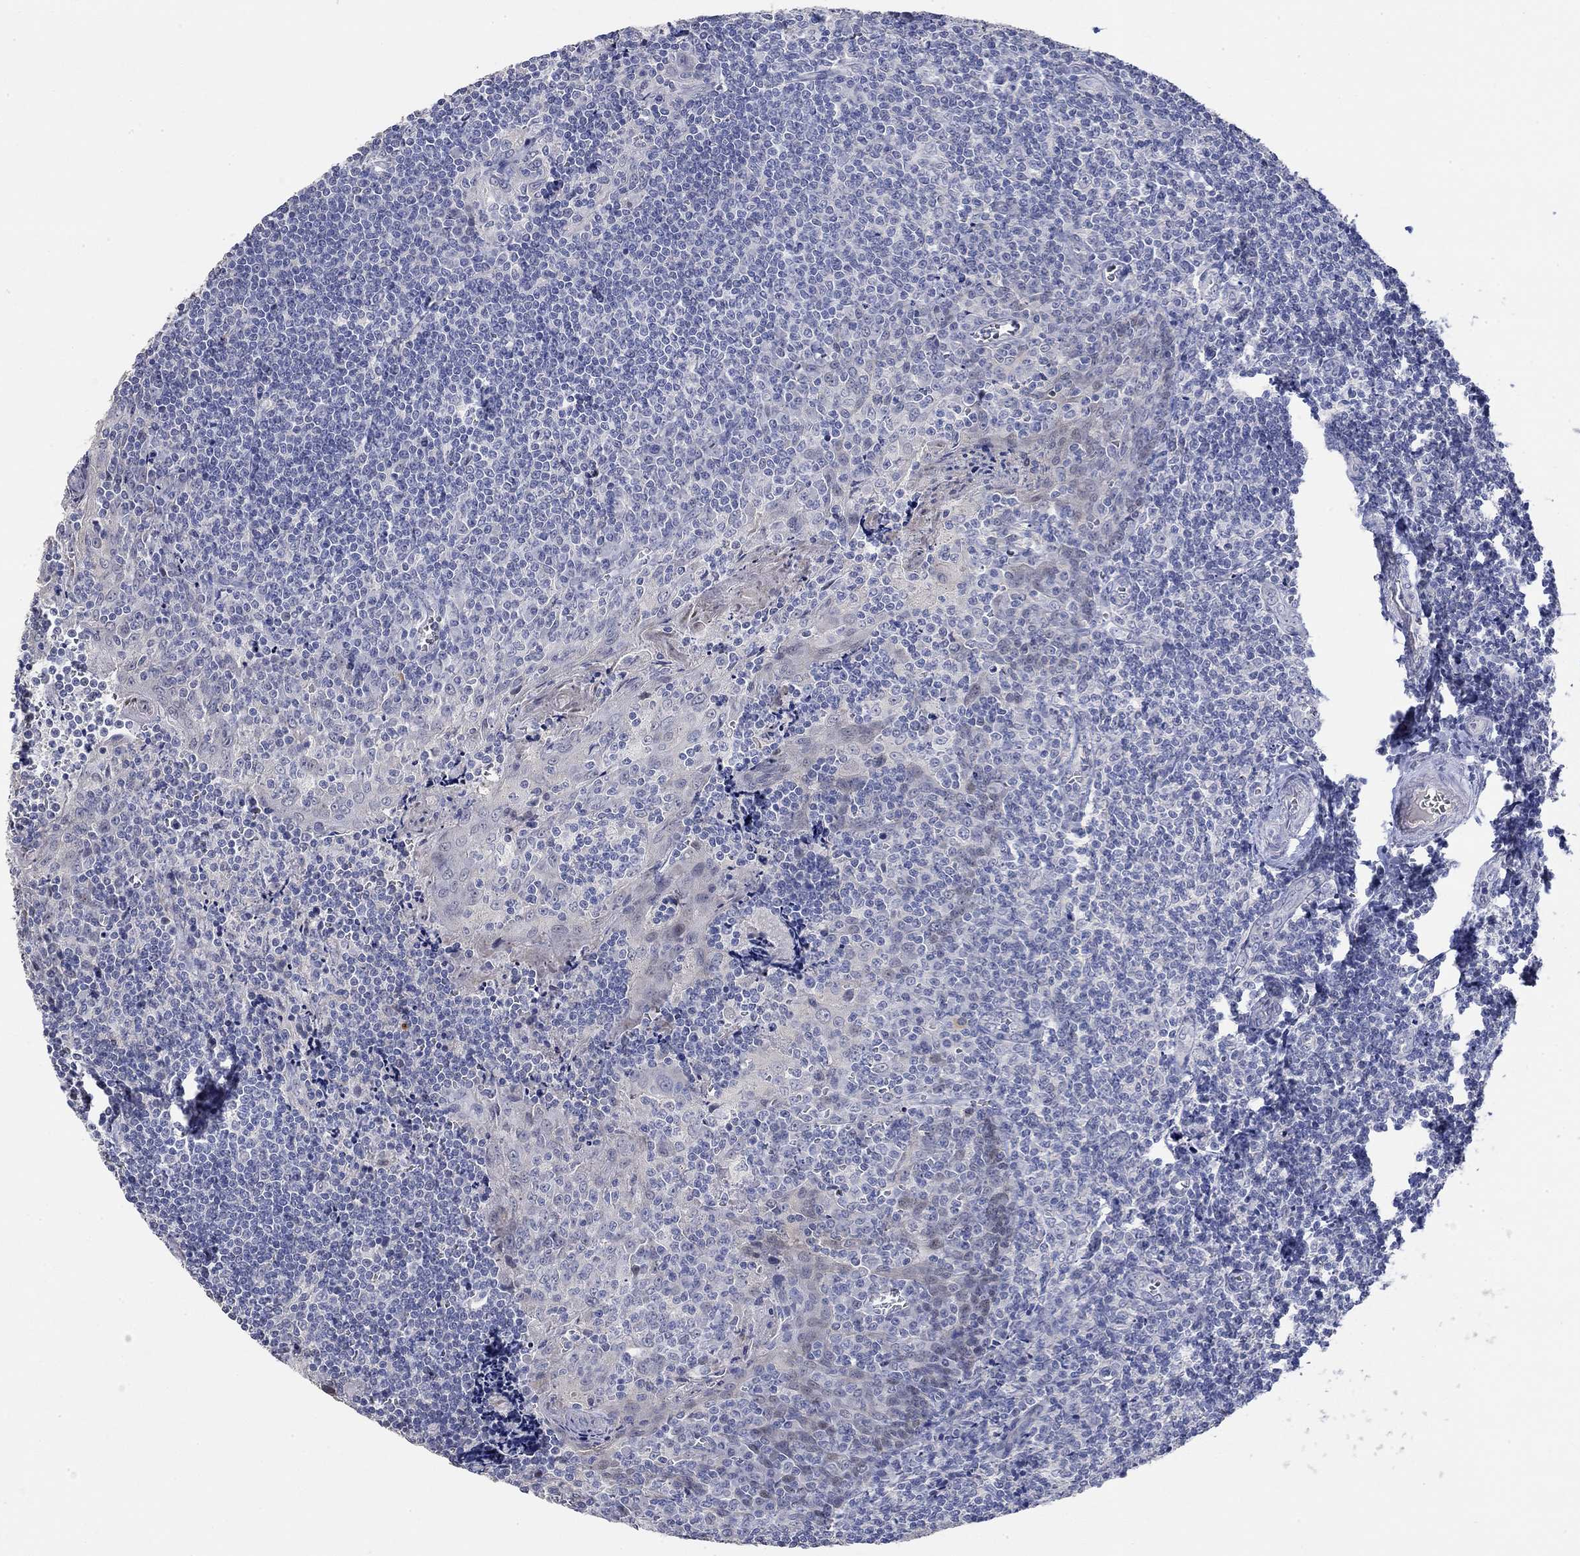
{"staining": {"intensity": "negative", "quantity": "none", "location": "none"}, "tissue": "tonsil", "cell_type": "Germinal center cells", "image_type": "normal", "snomed": [{"axis": "morphology", "description": "Normal tissue, NOS"}, {"axis": "morphology", "description": "Inflammation, NOS"}, {"axis": "topography", "description": "Tonsil"}], "caption": "Tonsil stained for a protein using immunohistochemistry (IHC) shows no staining germinal center cells.", "gene": "PNMA5", "patient": {"sex": "female", "age": 31}}